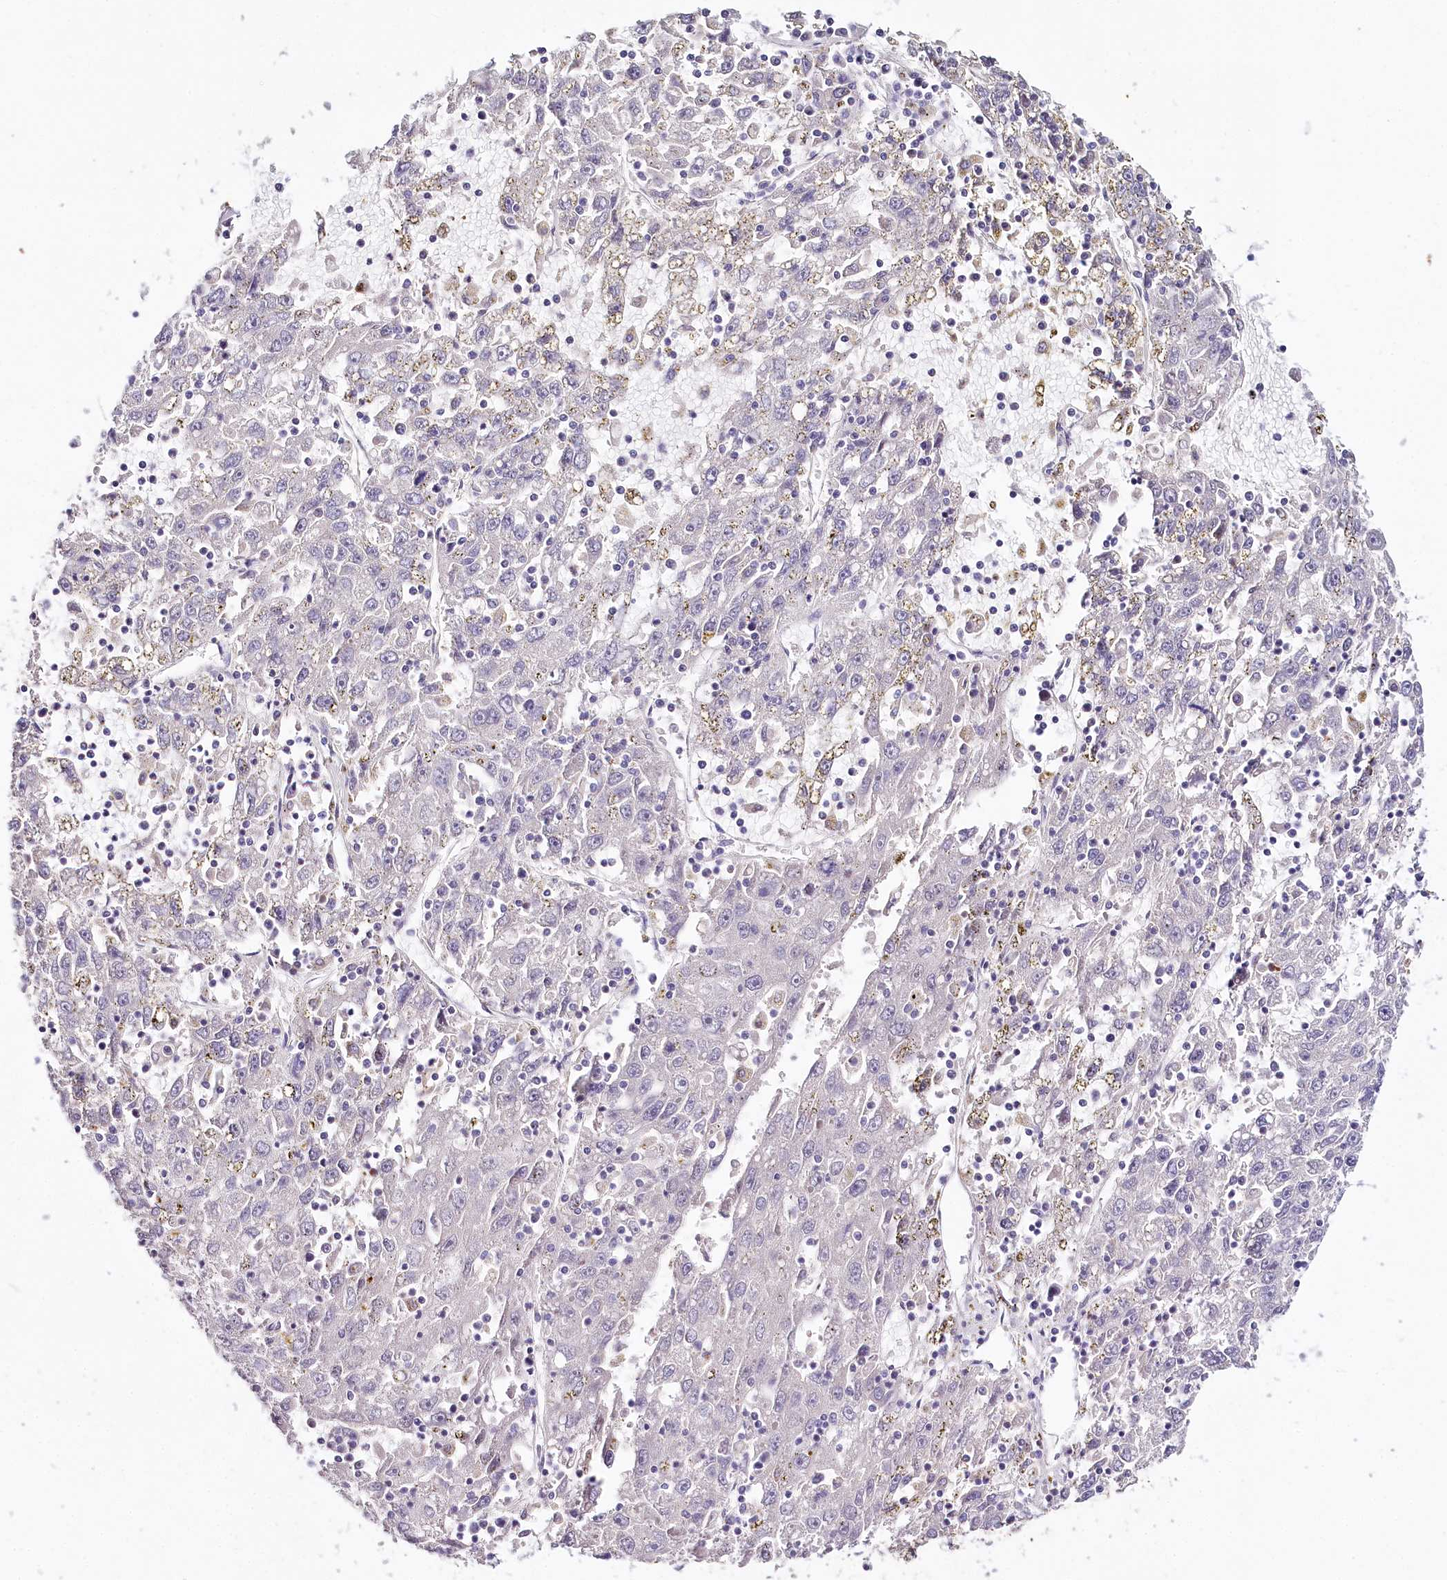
{"staining": {"intensity": "negative", "quantity": "none", "location": "none"}, "tissue": "liver cancer", "cell_type": "Tumor cells", "image_type": "cancer", "snomed": [{"axis": "morphology", "description": "Carcinoma, Hepatocellular, NOS"}, {"axis": "topography", "description": "Liver"}], "caption": "High power microscopy image of an IHC photomicrograph of liver hepatocellular carcinoma, revealing no significant staining in tumor cells.", "gene": "DAPK1", "patient": {"sex": "male", "age": 49}}